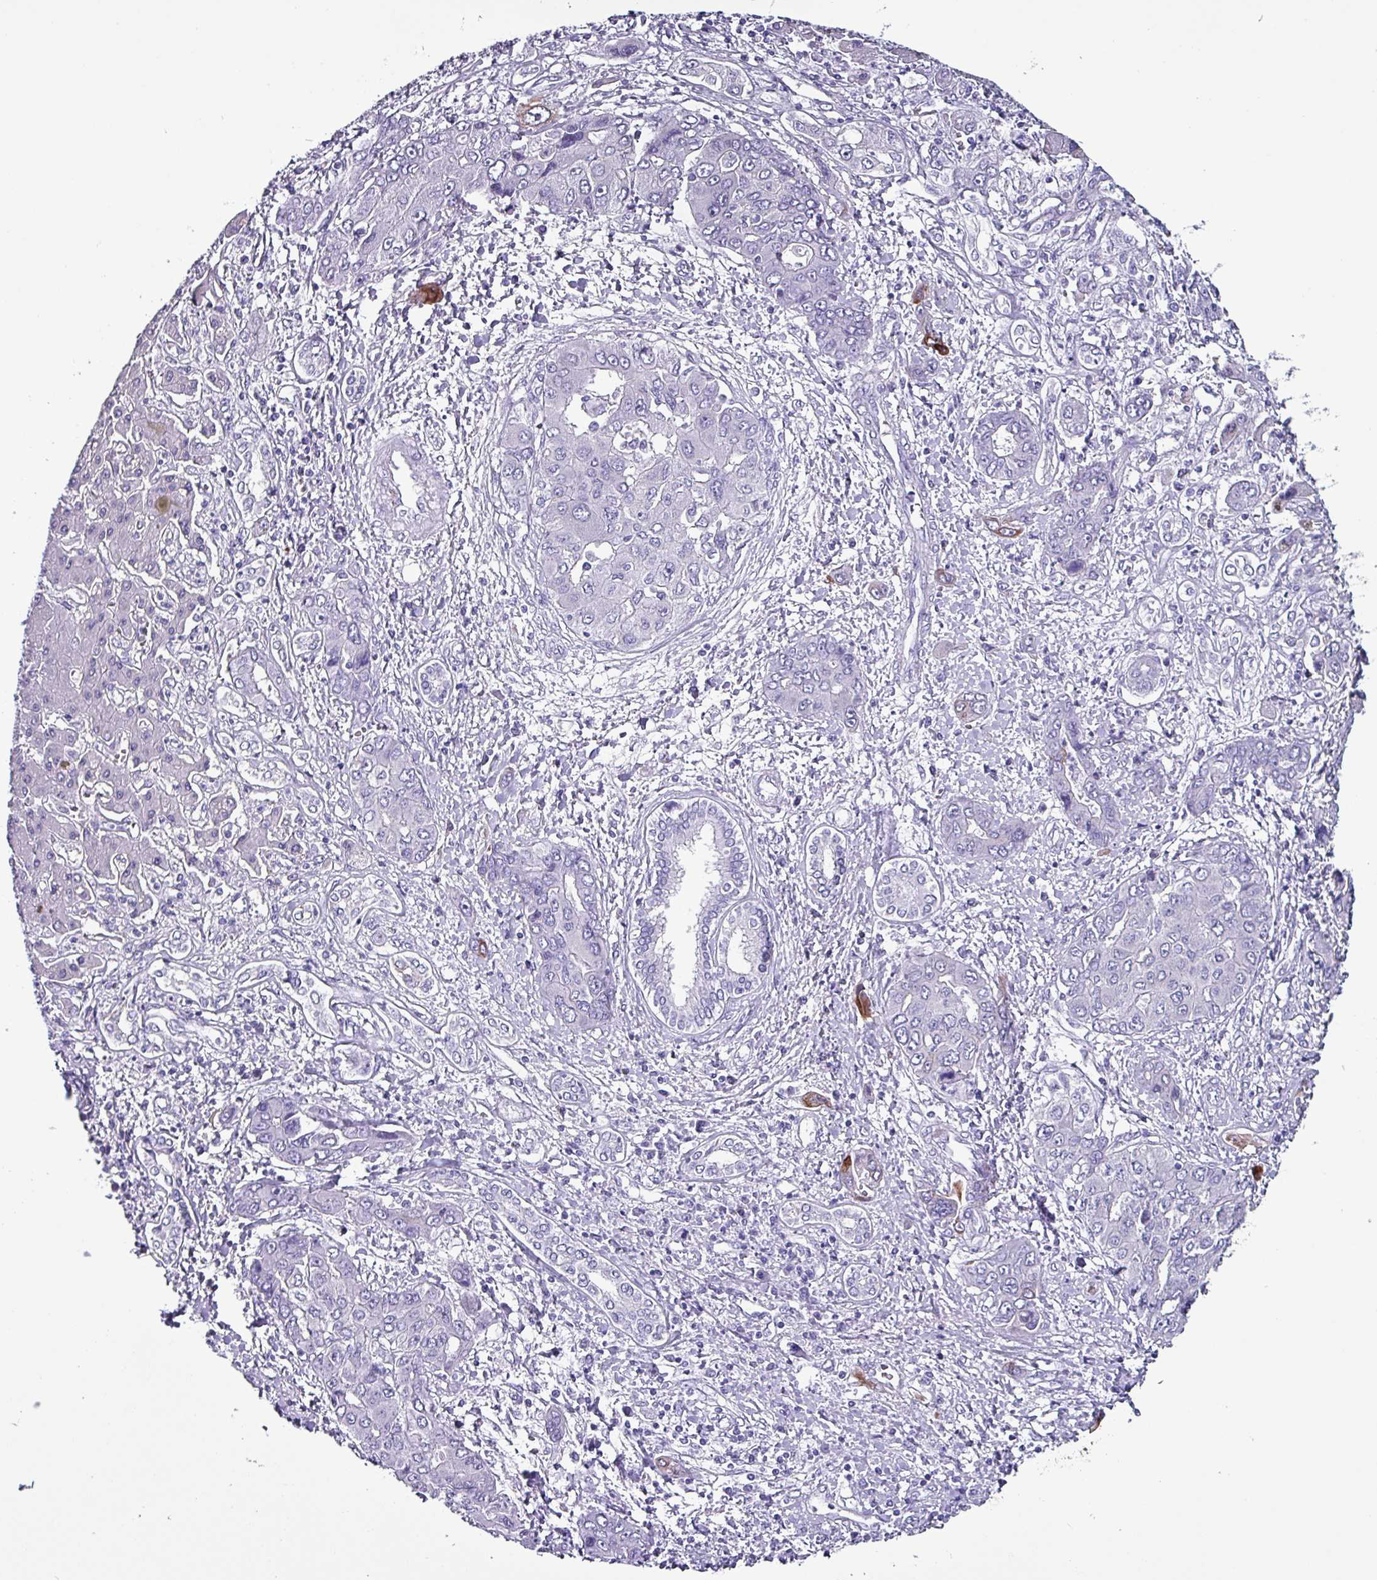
{"staining": {"intensity": "negative", "quantity": "none", "location": "none"}, "tissue": "liver cancer", "cell_type": "Tumor cells", "image_type": "cancer", "snomed": [{"axis": "morphology", "description": "Cholangiocarcinoma"}, {"axis": "topography", "description": "Liver"}], "caption": "Protein analysis of cholangiocarcinoma (liver) demonstrates no significant positivity in tumor cells.", "gene": "KRT6C", "patient": {"sex": "male", "age": 67}}